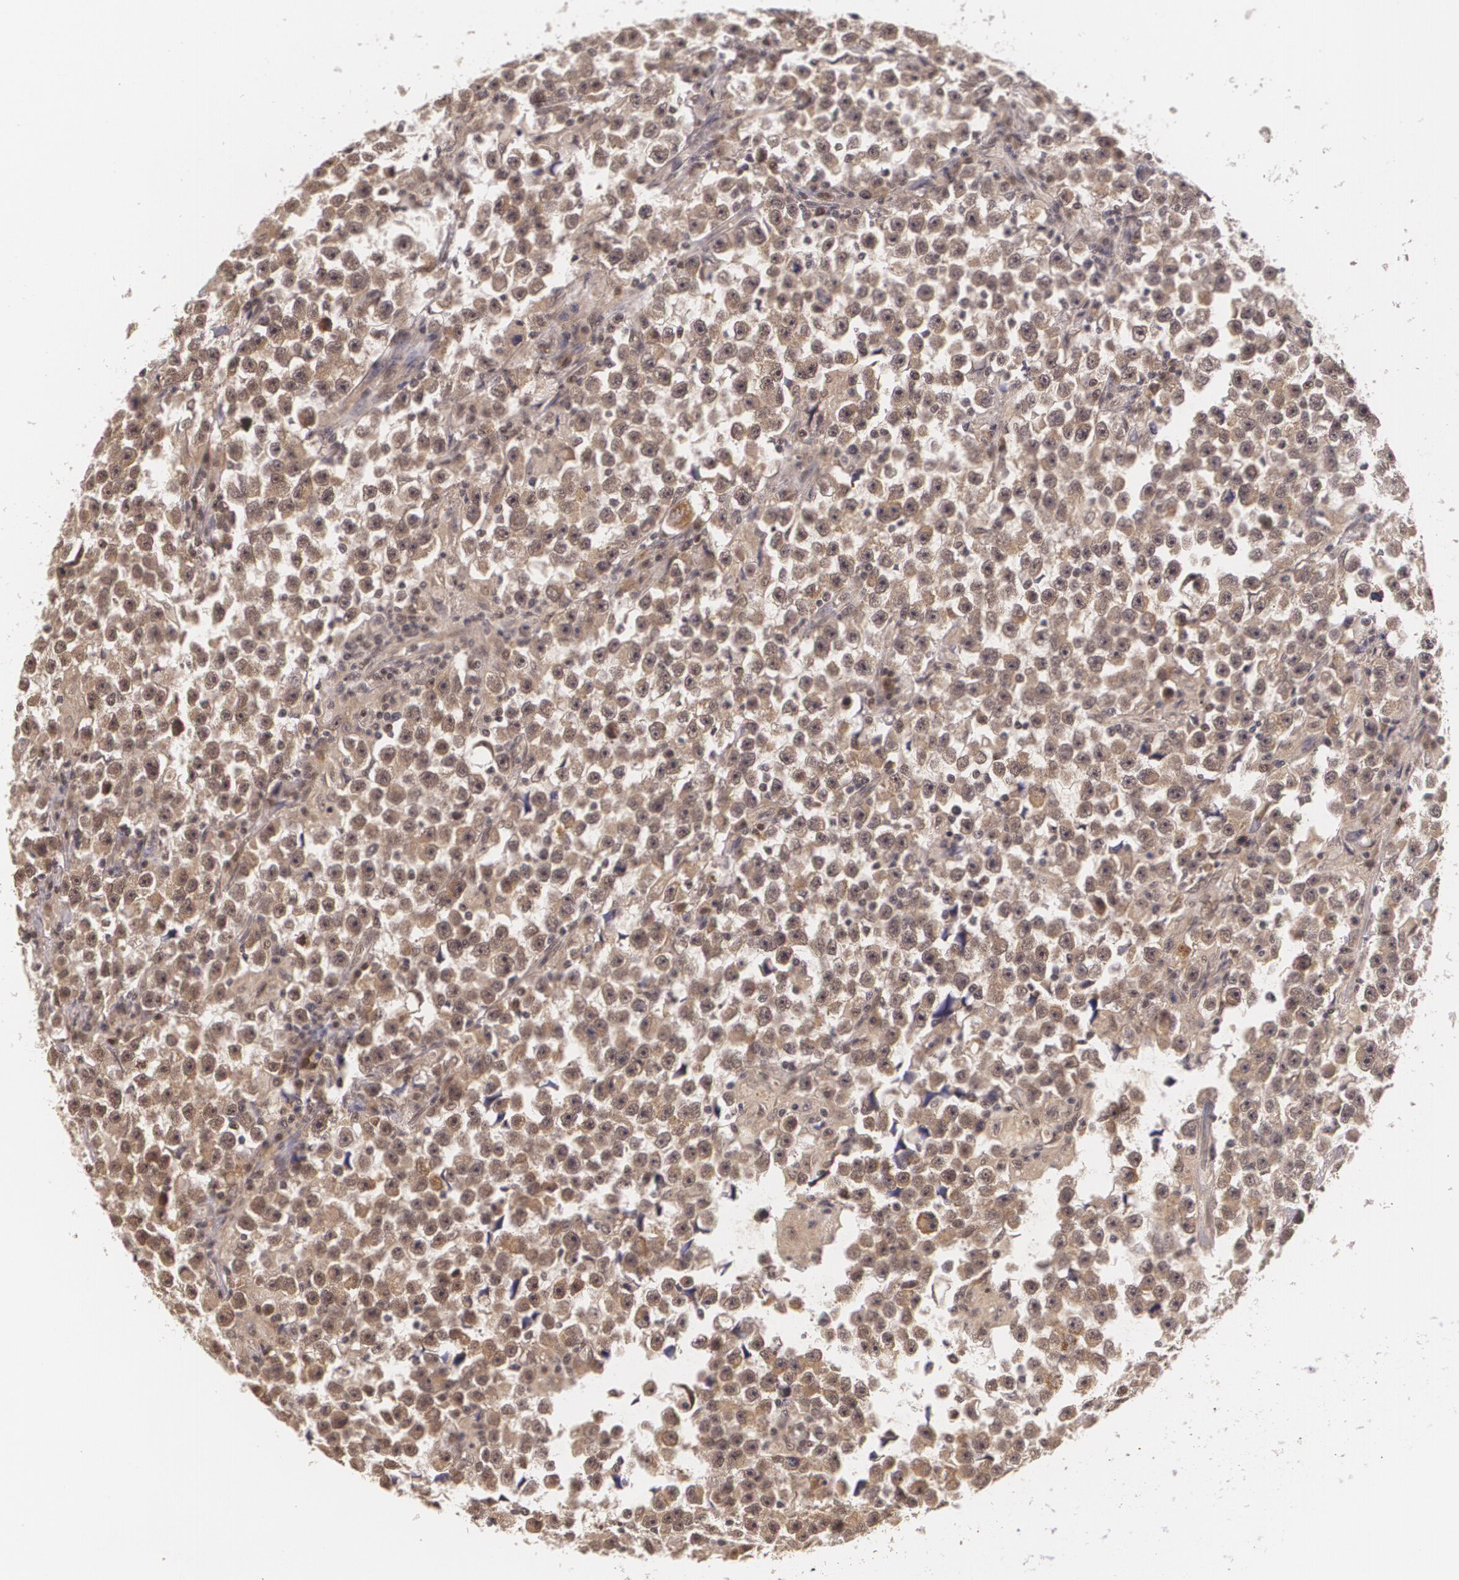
{"staining": {"intensity": "weak", "quantity": ">75%", "location": "cytoplasmic/membranous,nuclear"}, "tissue": "testis cancer", "cell_type": "Tumor cells", "image_type": "cancer", "snomed": [{"axis": "morphology", "description": "Seminoma, NOS"}, {"axis": "topography", "description": "Testis"}], "caption": "Testis seminoma tissue demonstrates weak cytoplasmic/membranous and nuclear staining in approximately >75% of tumor cells", "gene": "ALX1", "patient": {"sex": "male", "age": 33}}